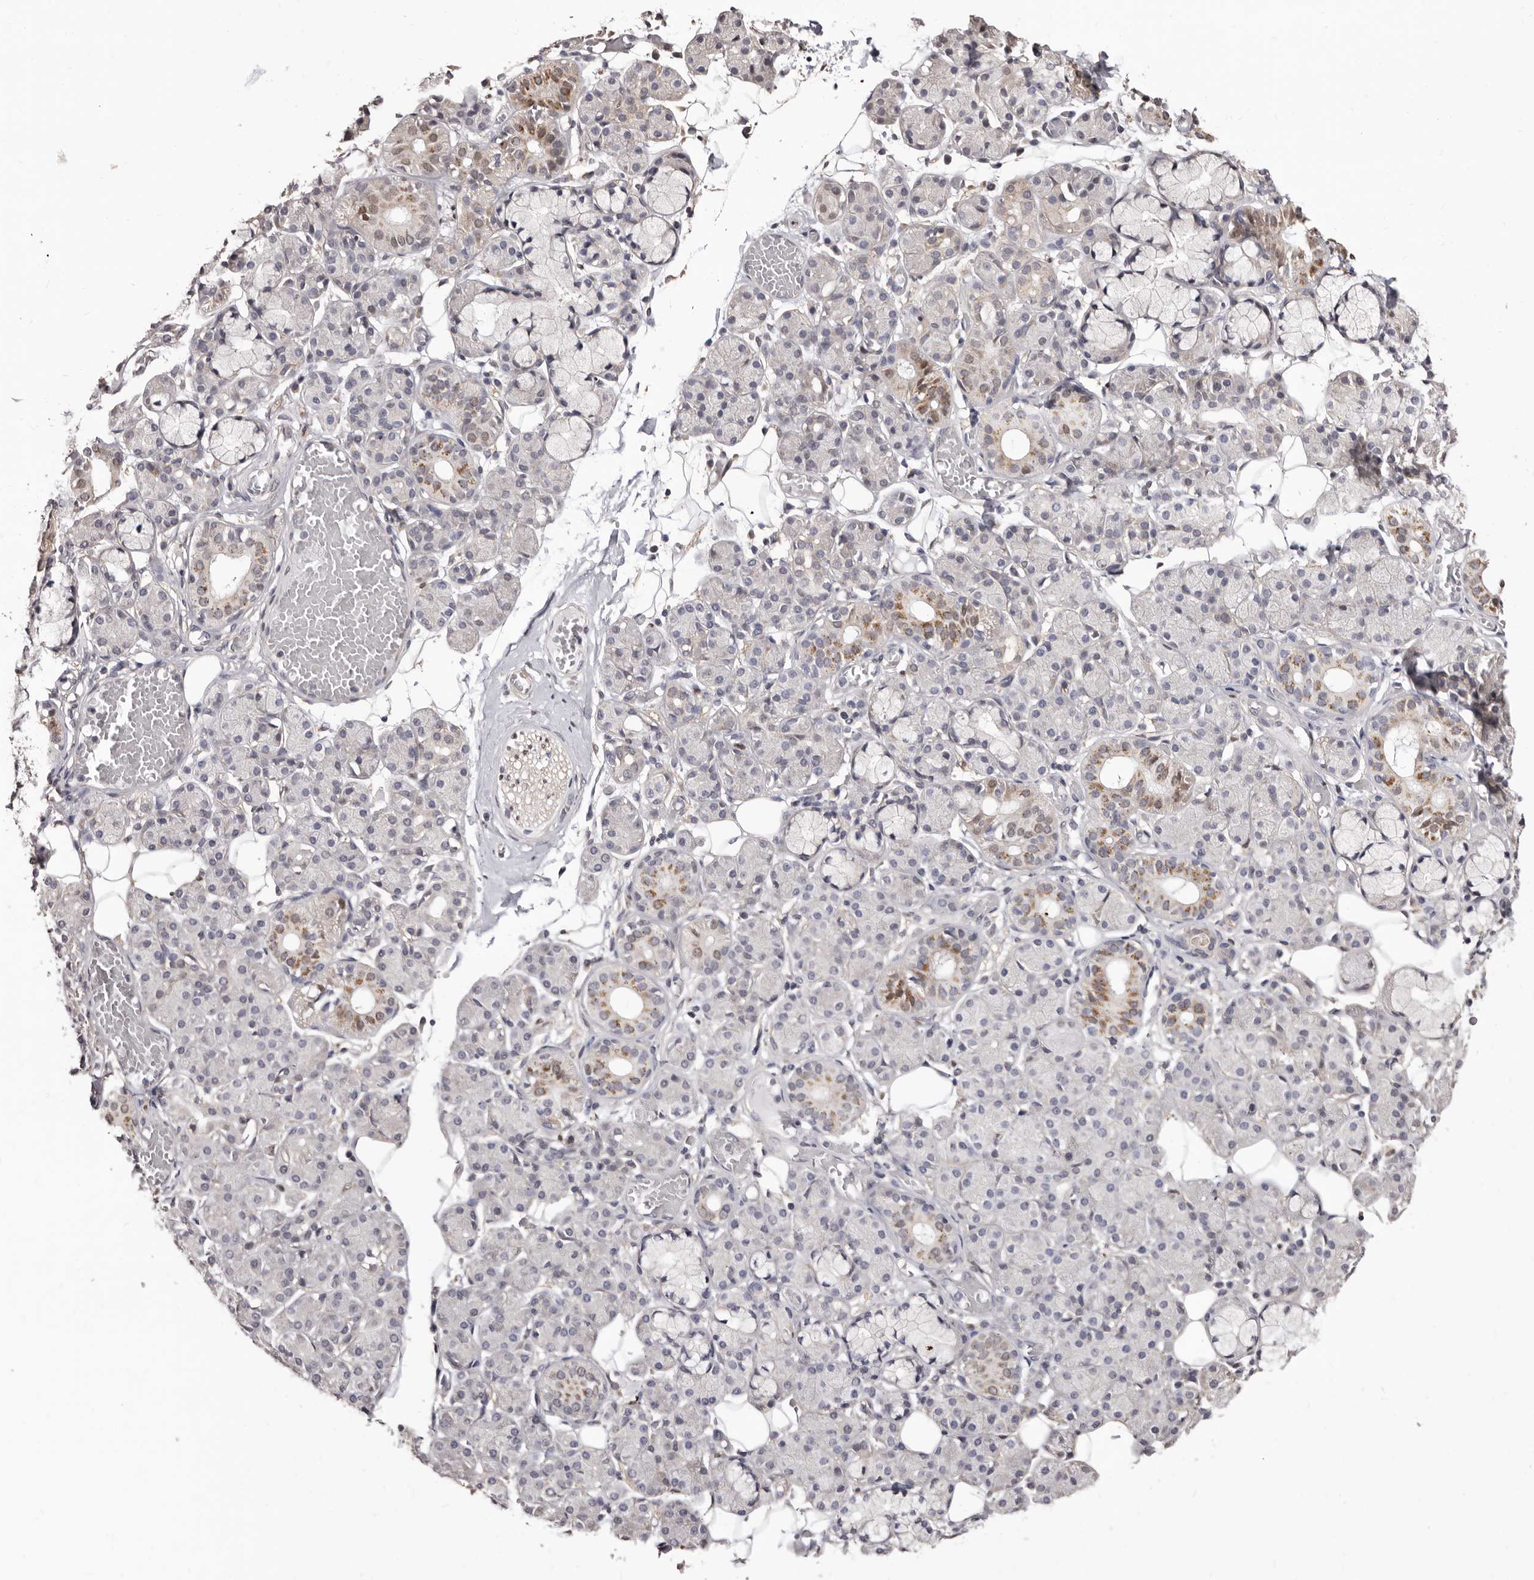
{"staining": {"intensity": "moderate", "quantity": "<25%", "location": "cytoplasmic/membranous,nuclear"}, "tissue": "salivary gland", "cell_type": "Glandular cells", "image_type": "normal", "snomed": [{"axis": "morphology", "description": "Normal tissue, NOS"}, {"axis": "topography", "description": "Salivary gland"}], "caption": "Approximately <25% of glandular cells in unremarkable salivary gland demonstrate moderate cytoplasmic/membranous,nuclear protein expression as visualized by brown immunohistochemical staining.", "gene": "KHDRBS2", "patient": {"sex": "male", "age": 63}}